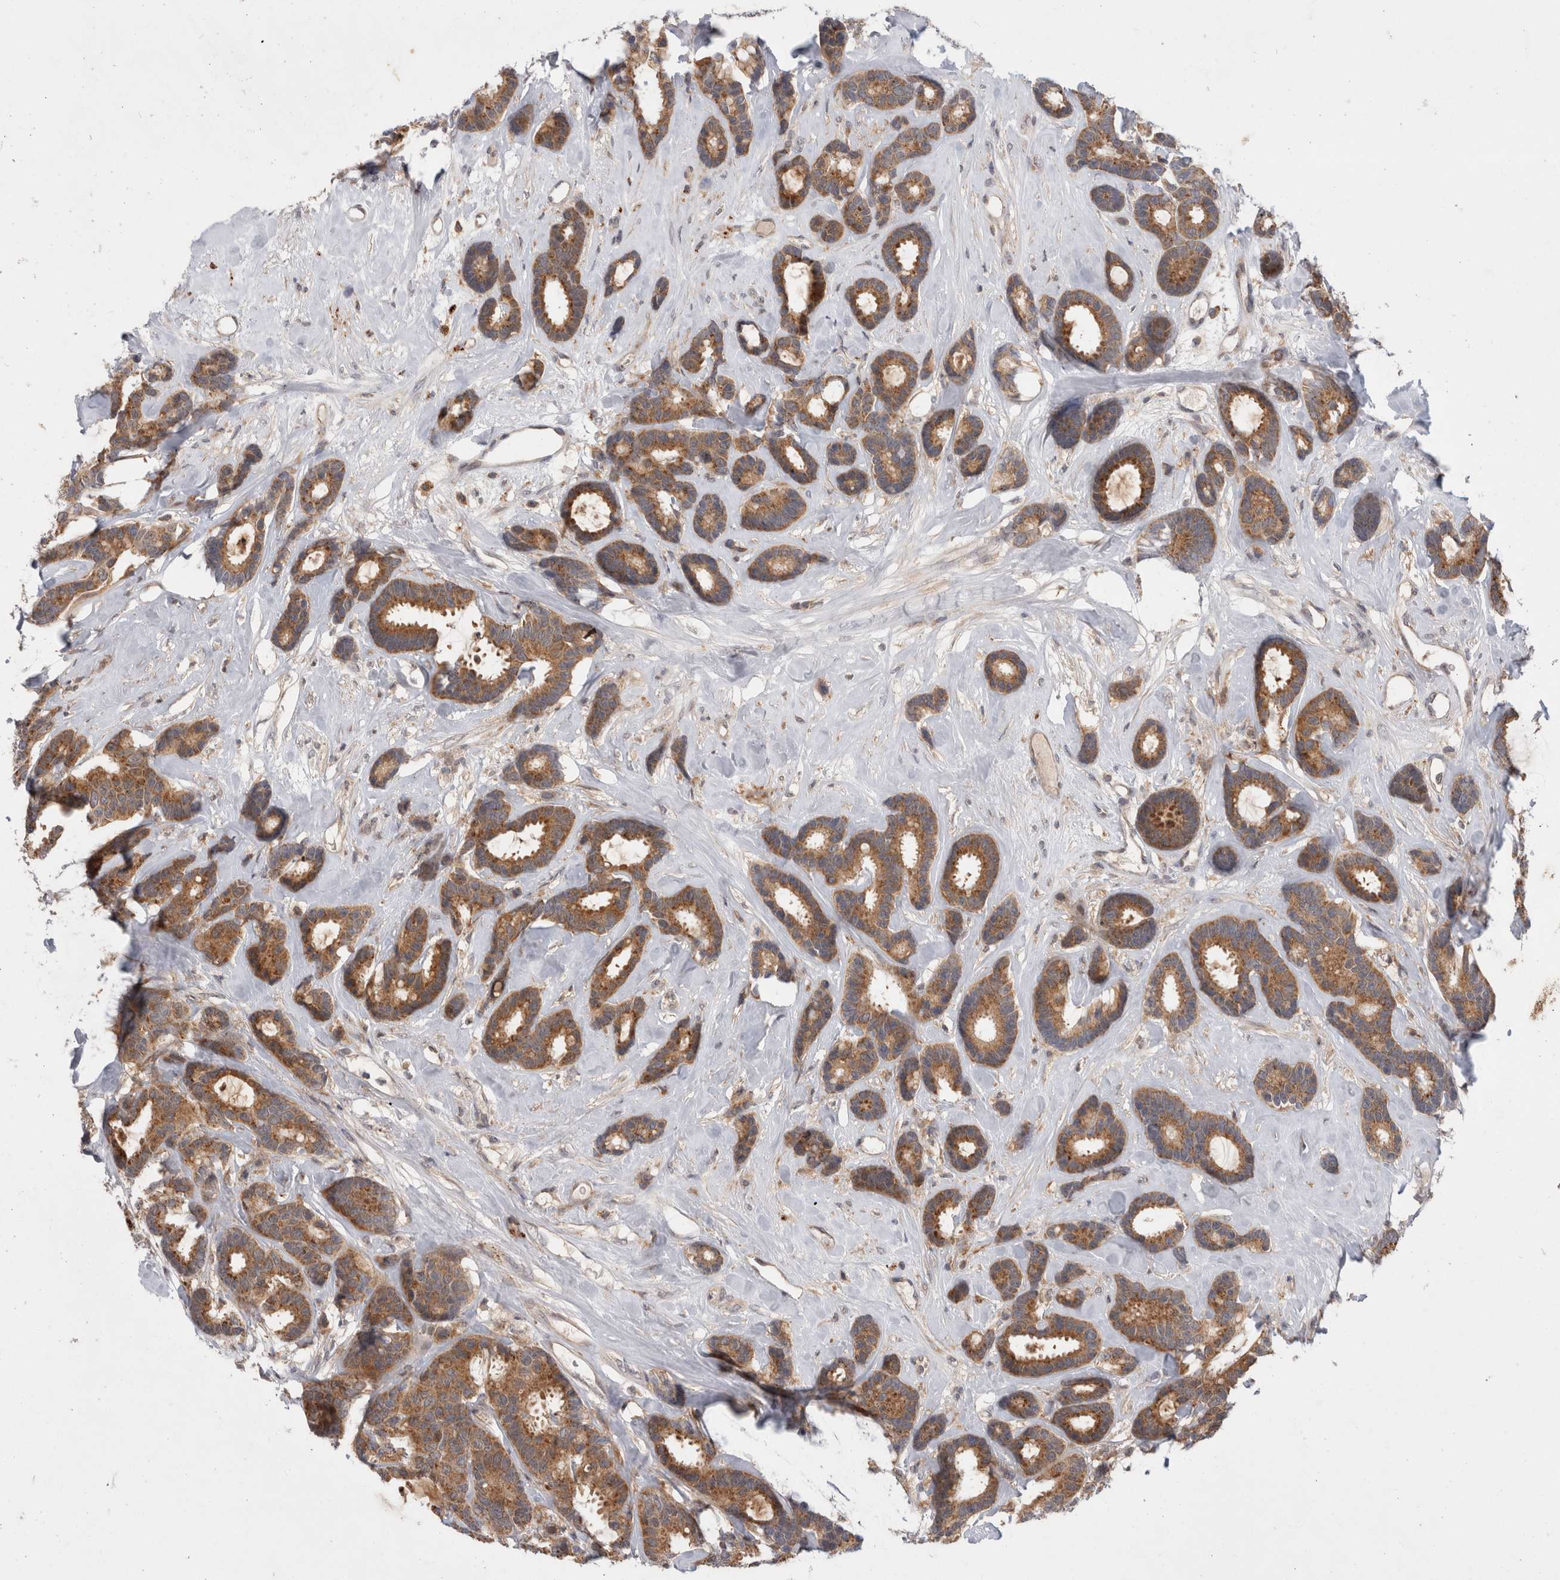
{"staining": {"intensity": "moderate", "quantity": ">75%", "location": "cytoplasmic/membranous"}, "tissue": "breast cancer", "cell_type": "Tumor cells", "image_type": "cancer", "snomed": [{"axis": "morphology", "description": "Duct carcinoma"}, {"axis": "topography", "description": "Breast"}], "caption": "Protein staining by immunohistochemistry (IHC) shows moderate cytoplasmic/membranous positivity in about >75% of tumor cells in breast invasive ductal carcinoma.", "gene": "MRPL37", "patient": {"sex": "female", "age": 87}}